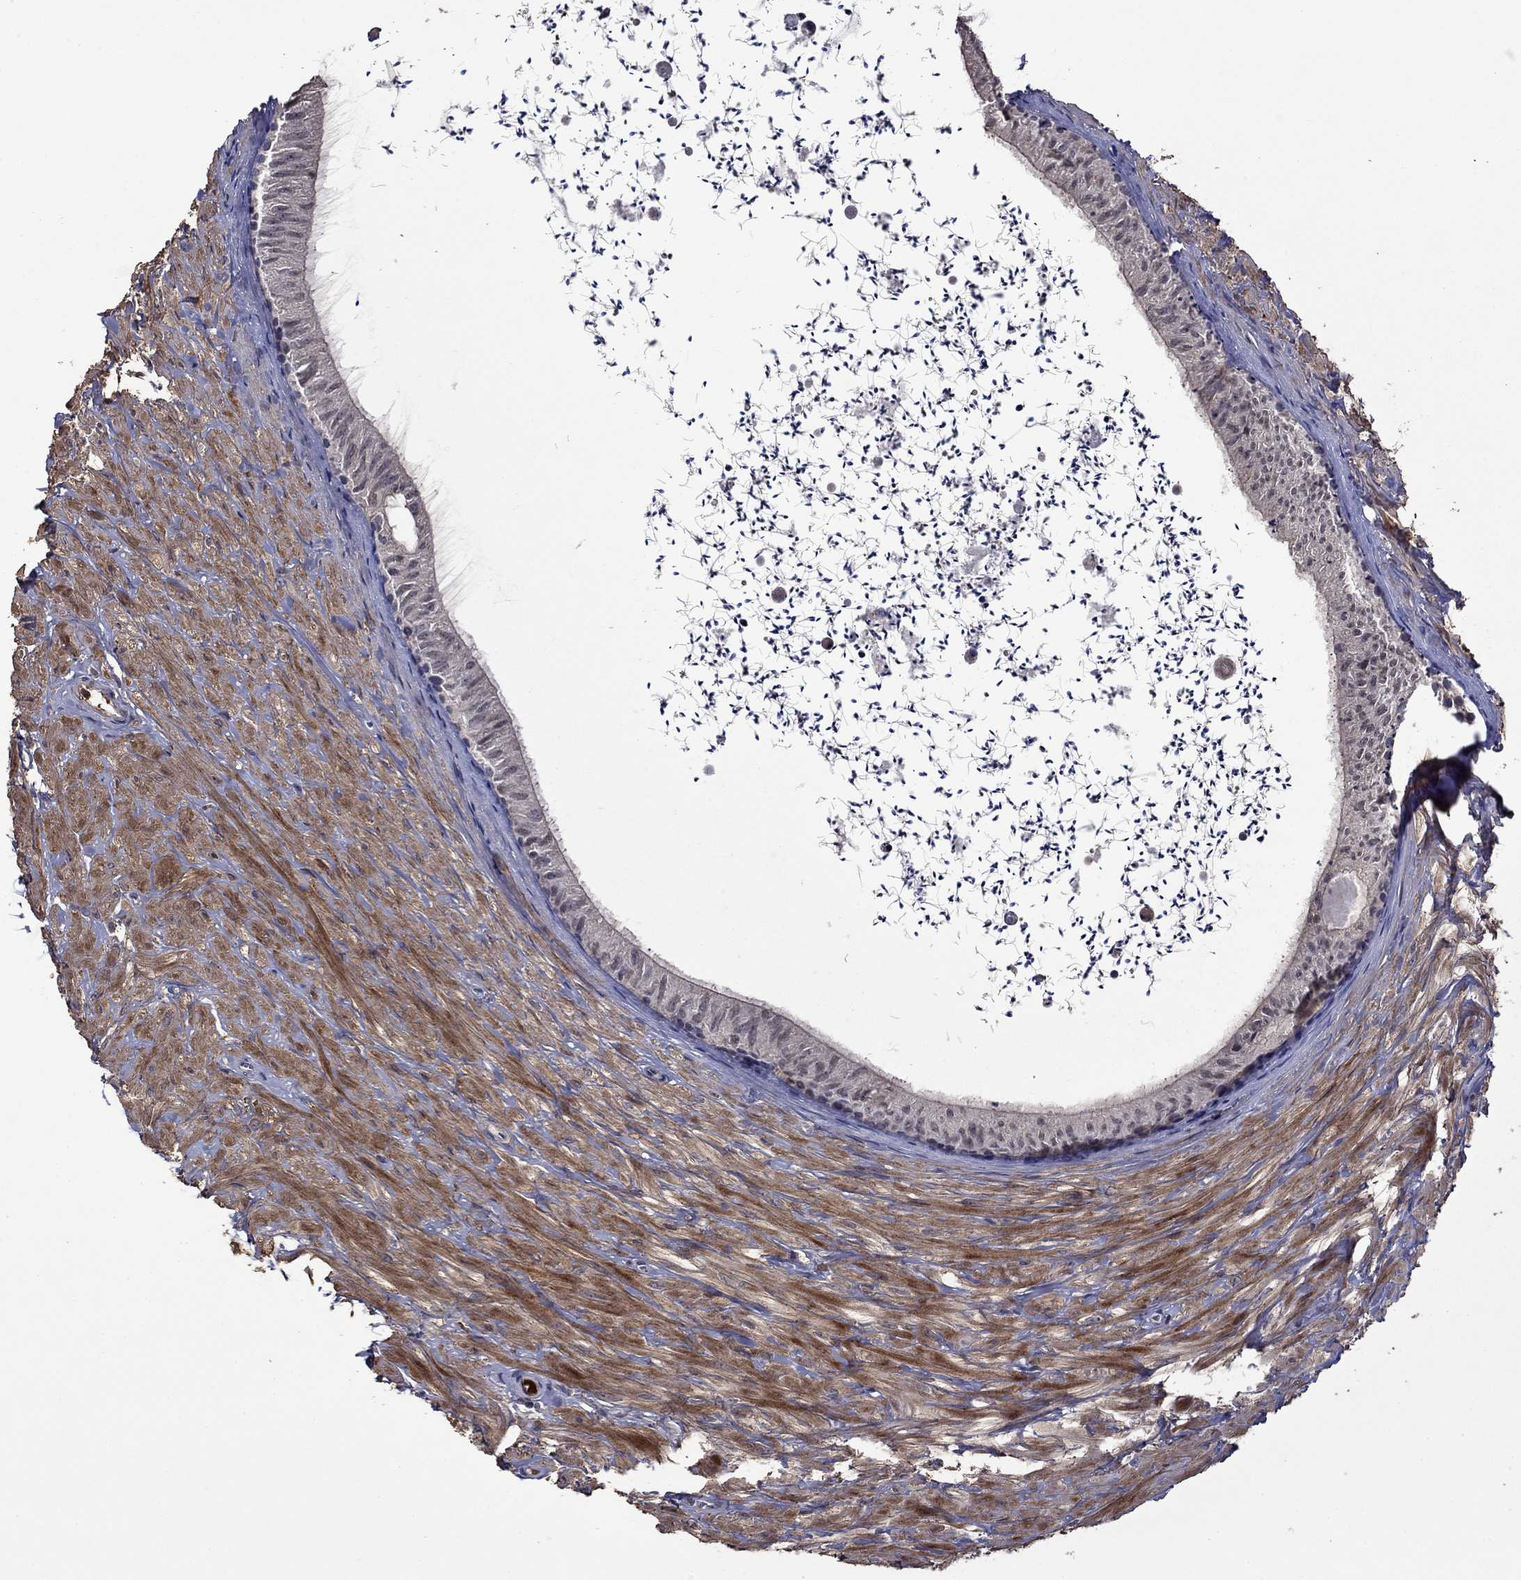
{"staining": {"intensity": "negative", "quantity": "none", "location": "none"}, "tissue": "epididymis", "cell_type": "Glandular cells", "image_type": "normal", "snomed": [{"axis": "morphology", "description": "Normal tissue, NOS"}, {"axis": "topography", "description": "Epididymis"}], "caption": "Glandular cells show no significant staining in normal epididymis.", "gene": "SATB1", "patient": {"sex": "male", "age": 32}}